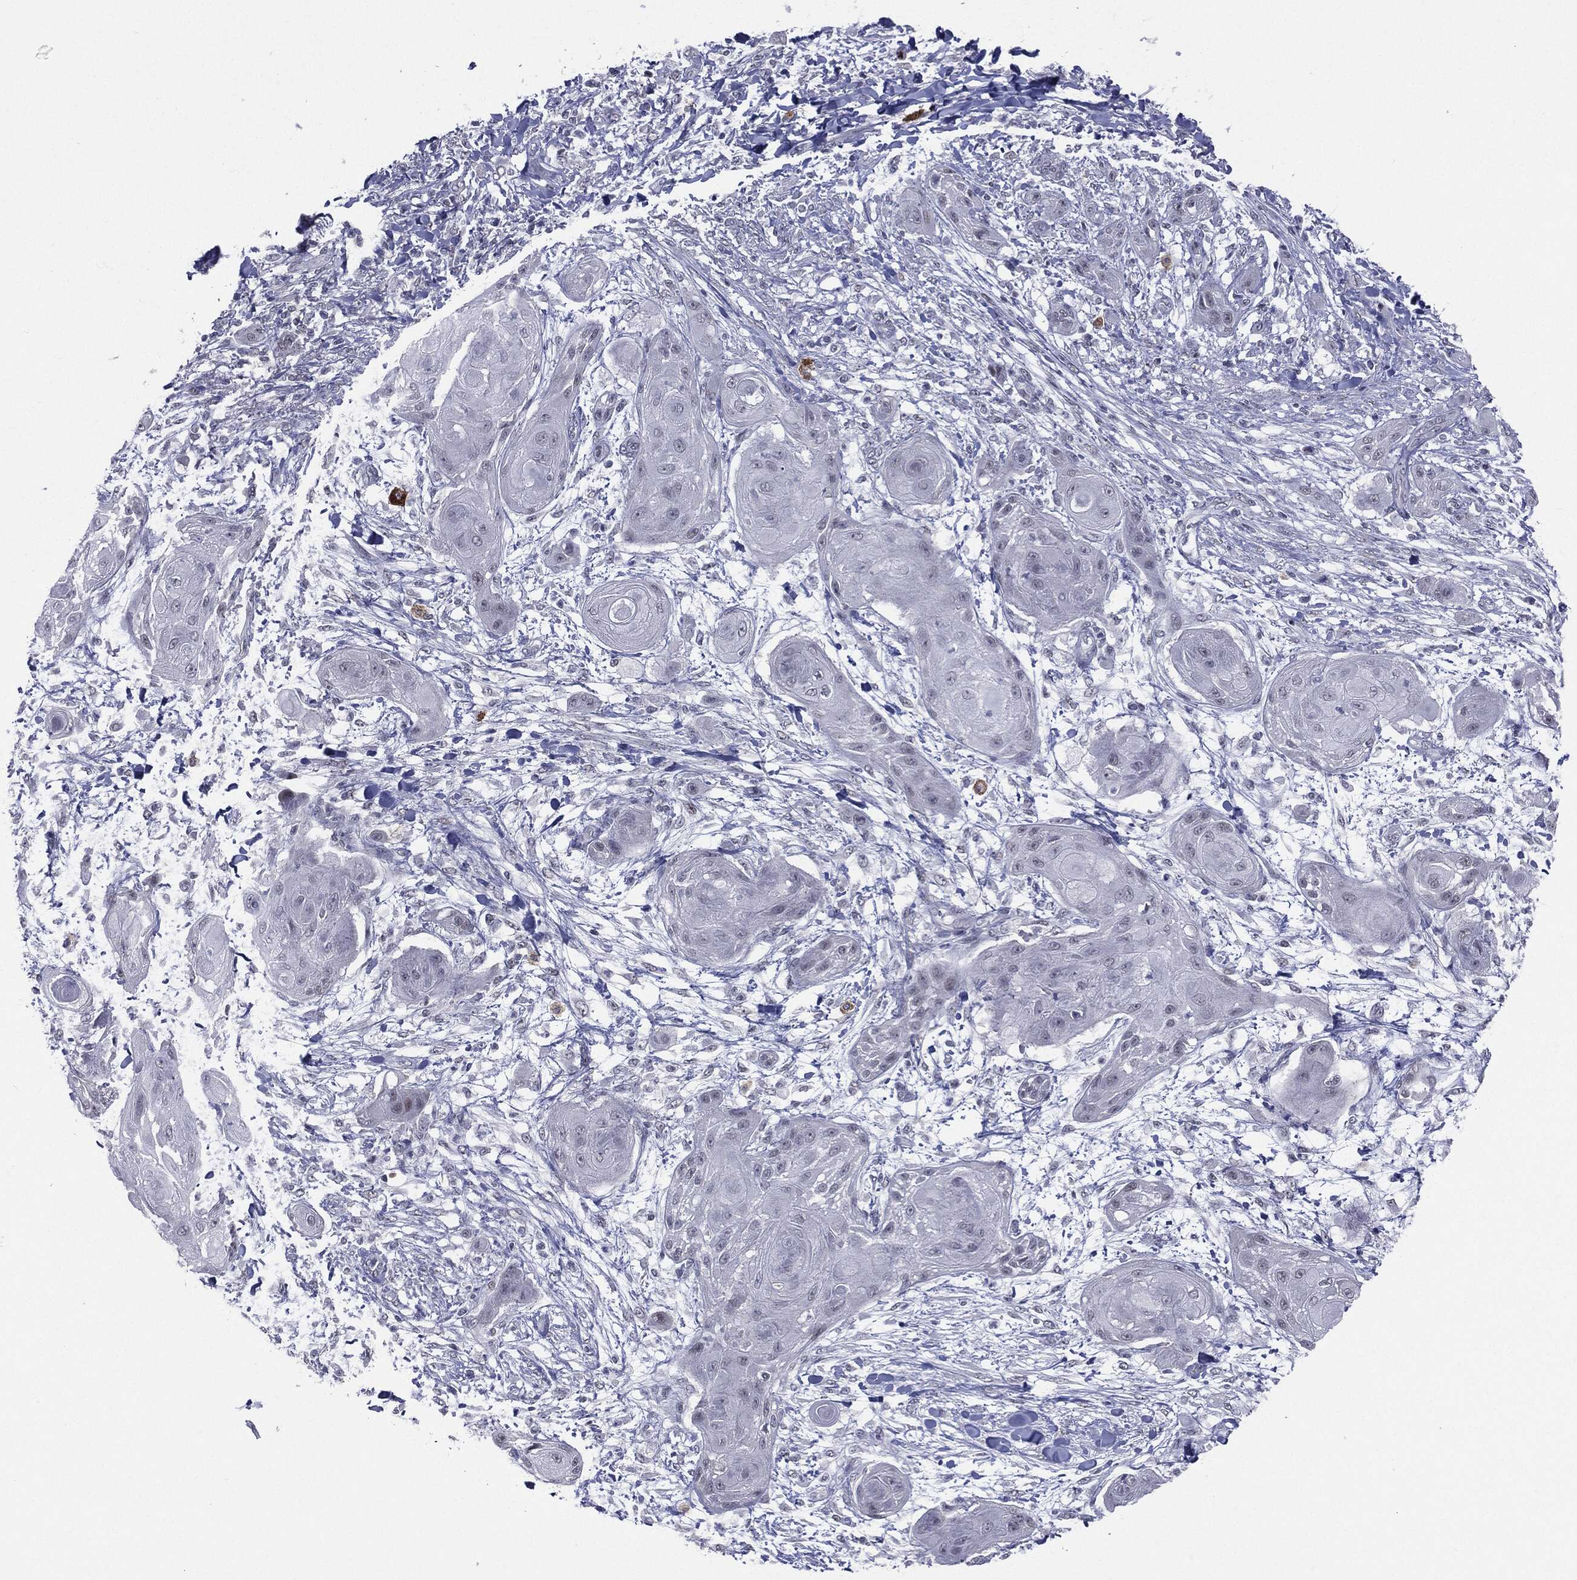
{"staining": {"intensity": "negative", "quantity": "none", "location": "none"}, "tissue": "skin cancer", "cell_type": "Tumor cells", "image_type": "cancer", "snomed": [{"axis": "morphology", "description": "Squamous cell carcinoma, NOS"}, {"axis": "topography", "description": "Skin"}], "caption": "Immunohistochemistry (IHC) micrograph of human squamous cell carcinoma (skin) stained for a protein (brown), which demonstrates no positivity in tumor cells.", "gene": "SLC5A5", "patient": {"sex": "male", "age": 62}}